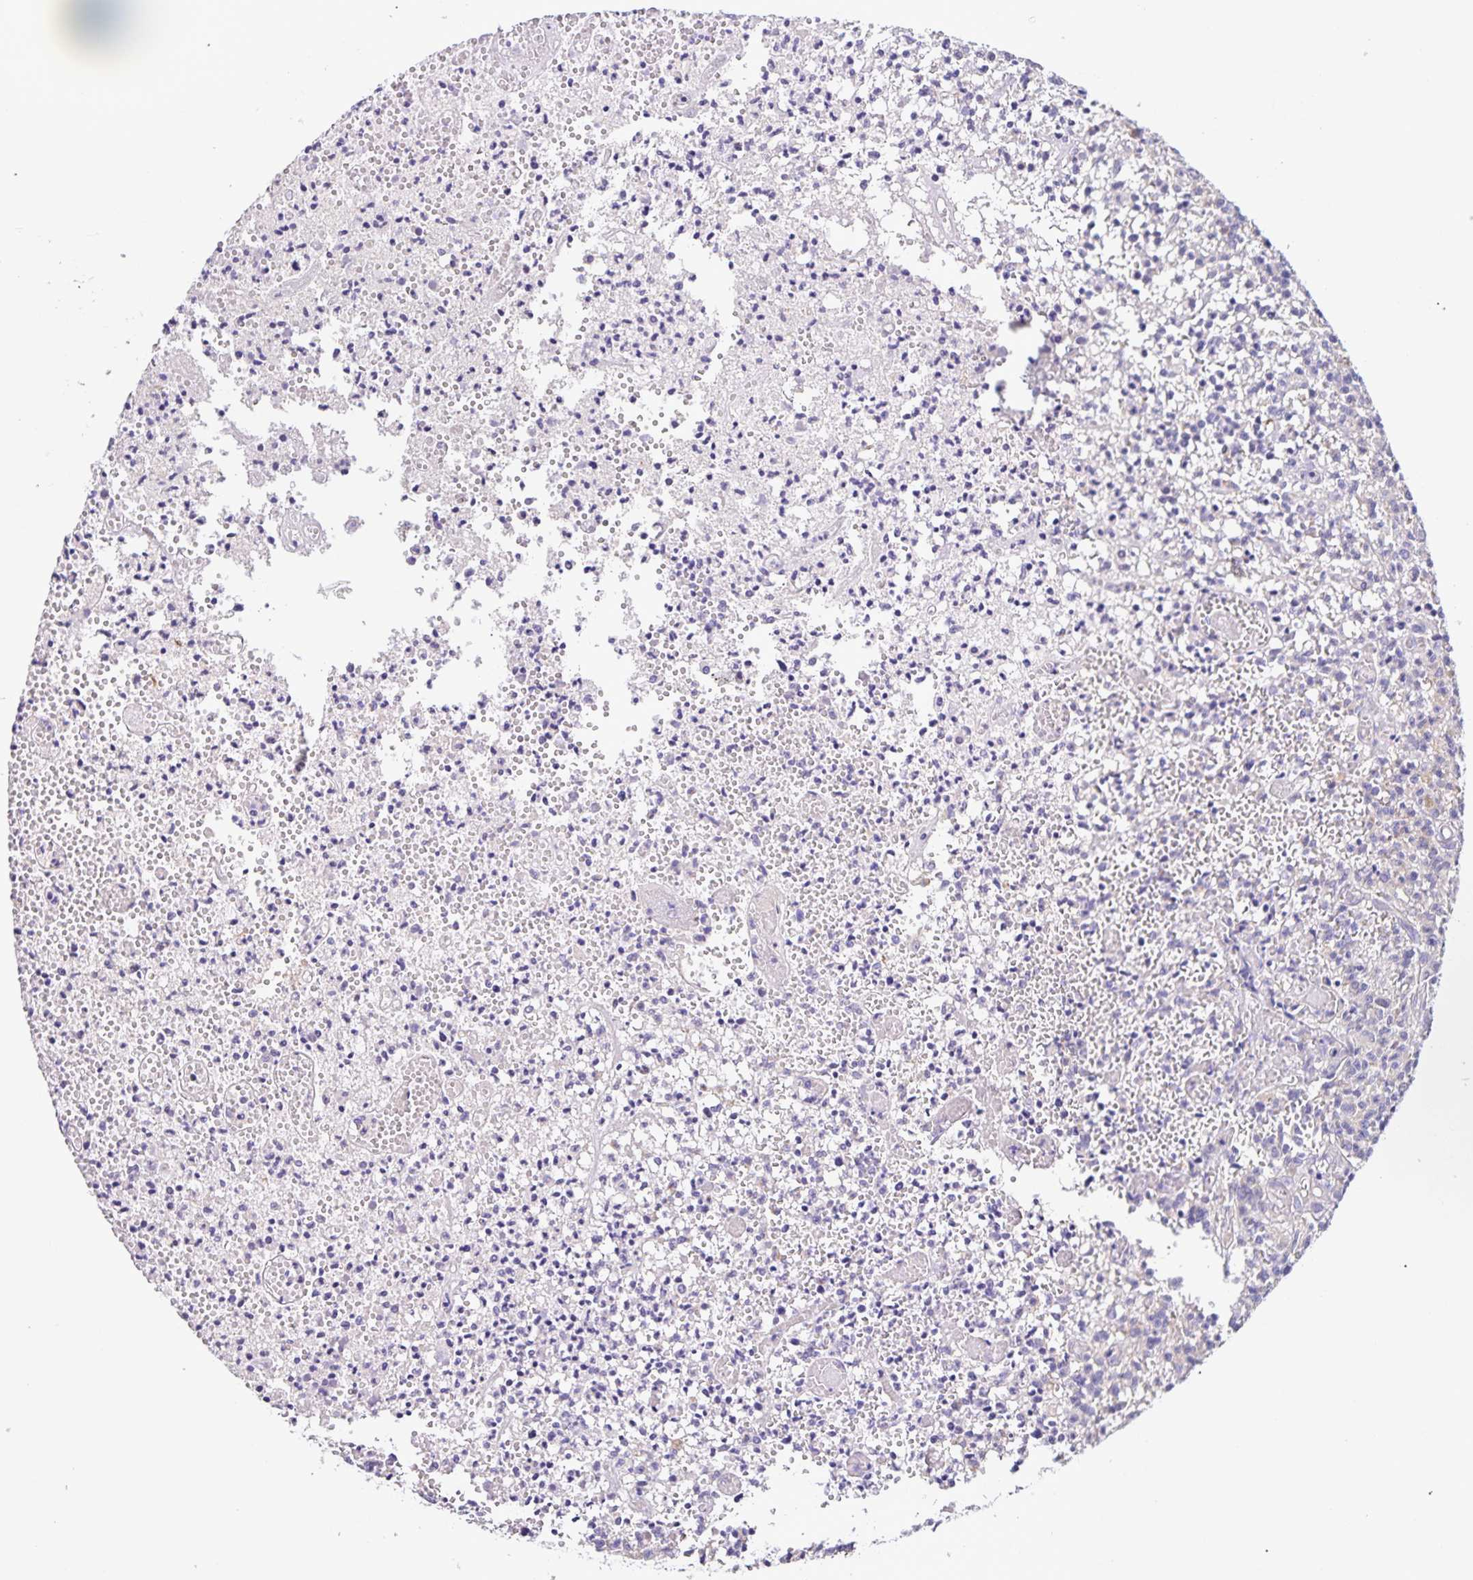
{"staining": {"intensity": "negative", "quantity": "none", "location": "none"}, "tissue": "glioma", "cell_type": "Tumor cells", "image_type": "cancer", "snomed": [{"axis": "morphology", "description": "Glioma, malignant, Low grade"}, {"axis": "topography", "description": "Brain"}], "caption": "Tumor cells are negative for protein expression in human malignant glioma (low-grade).", "gene": "BOLL", "patient": {"sex": "male", "age": 64}}